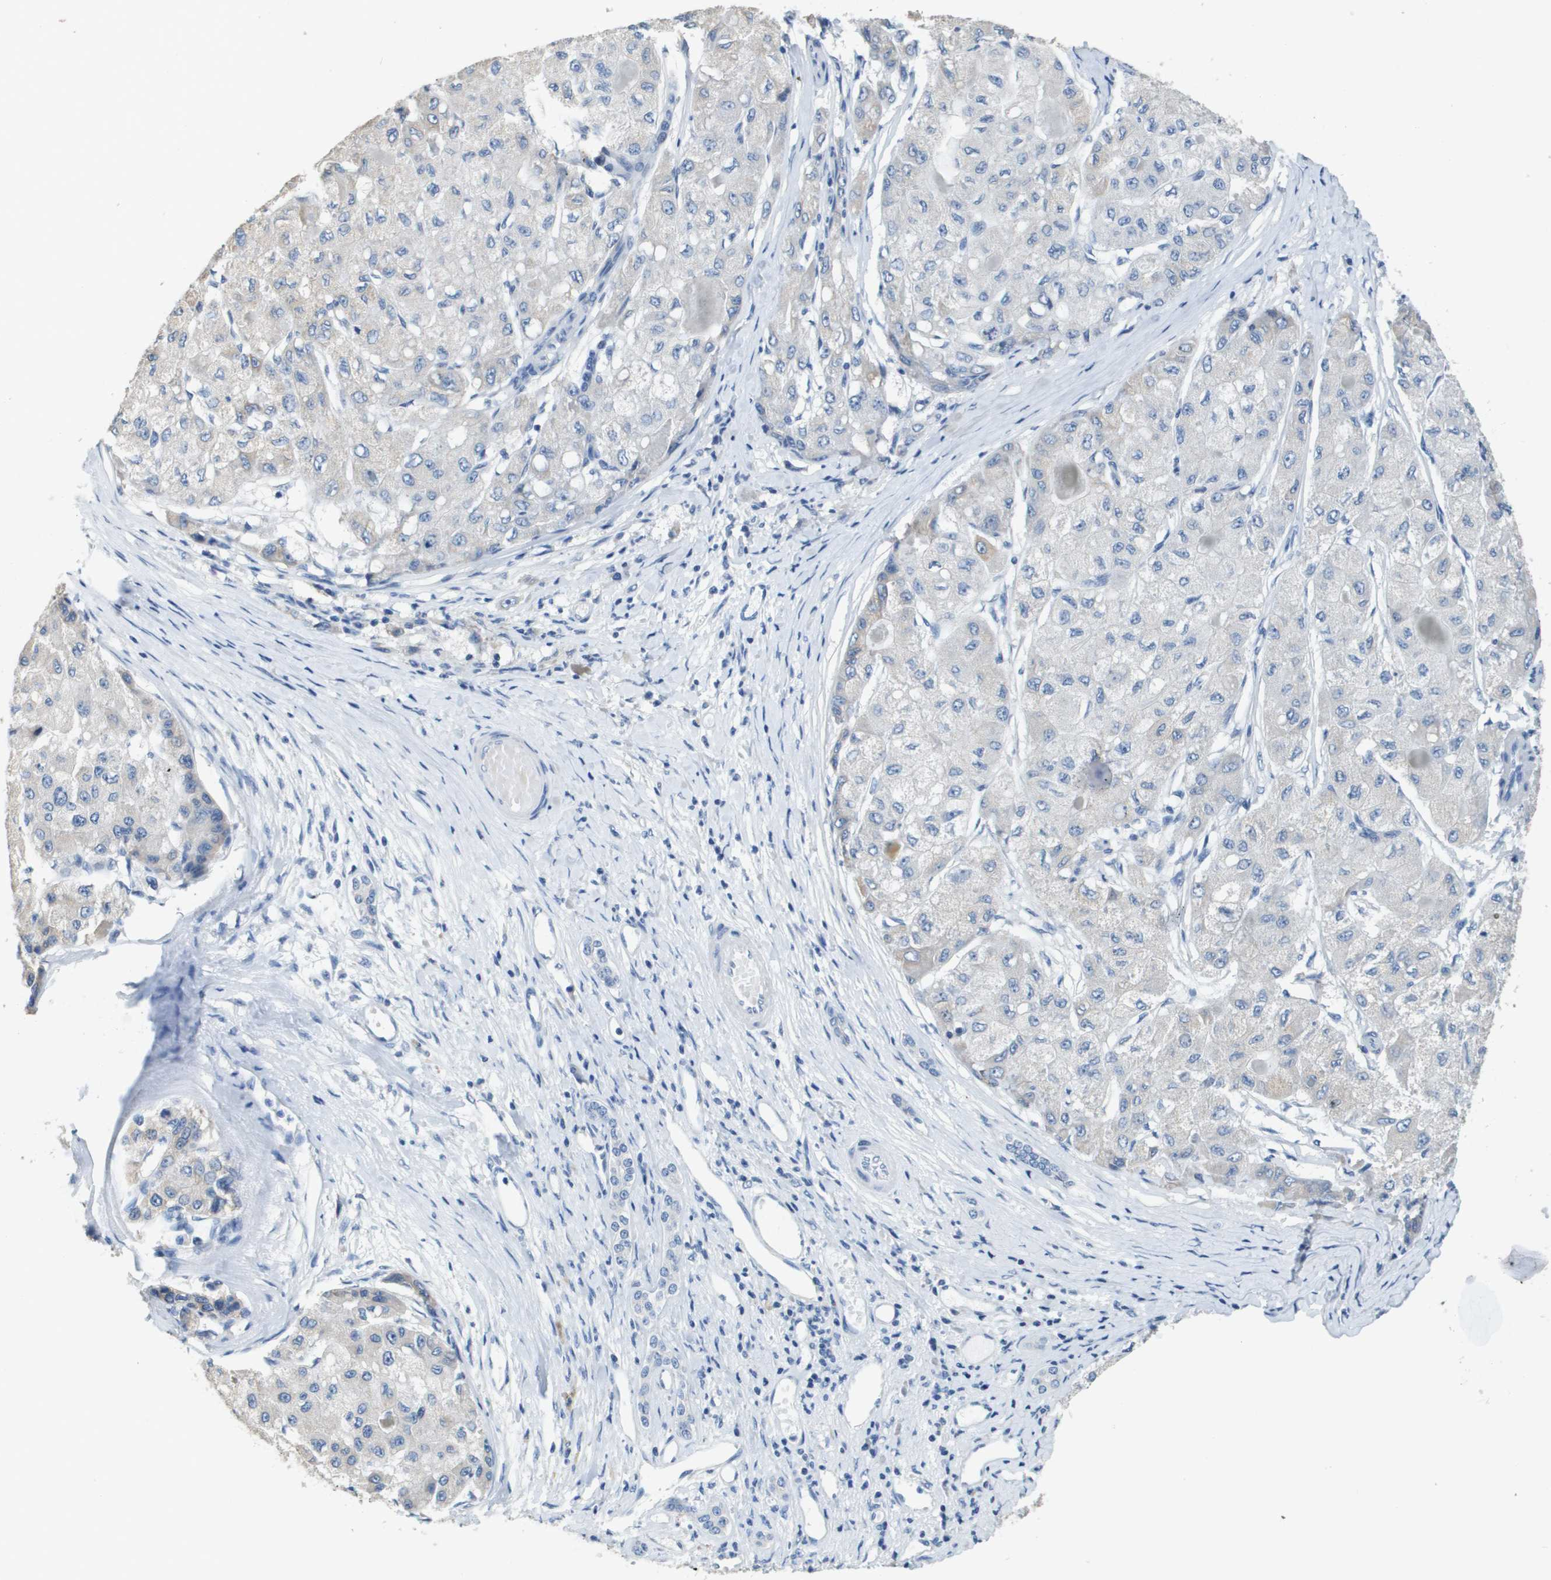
{"staining": {"intensity": "negative", "quantity": "none", "location": "none"}, "tissue": "liver cancer", "cell_type": "Tumor cells", "image_type": "cancer", "snomed": [{"axis": "morphology", "description": "Carcinoma, Hepatocellular, NOS"}, {"axis": "topography", "description": "Liver"}], "caption": "This is an immunohistochemistry histopathology image of human hepatocellular carcinoma (liver). There is no expression in tumor cells.", "gene": "MT3", "patient": {"sex": "male", "age": 80}}